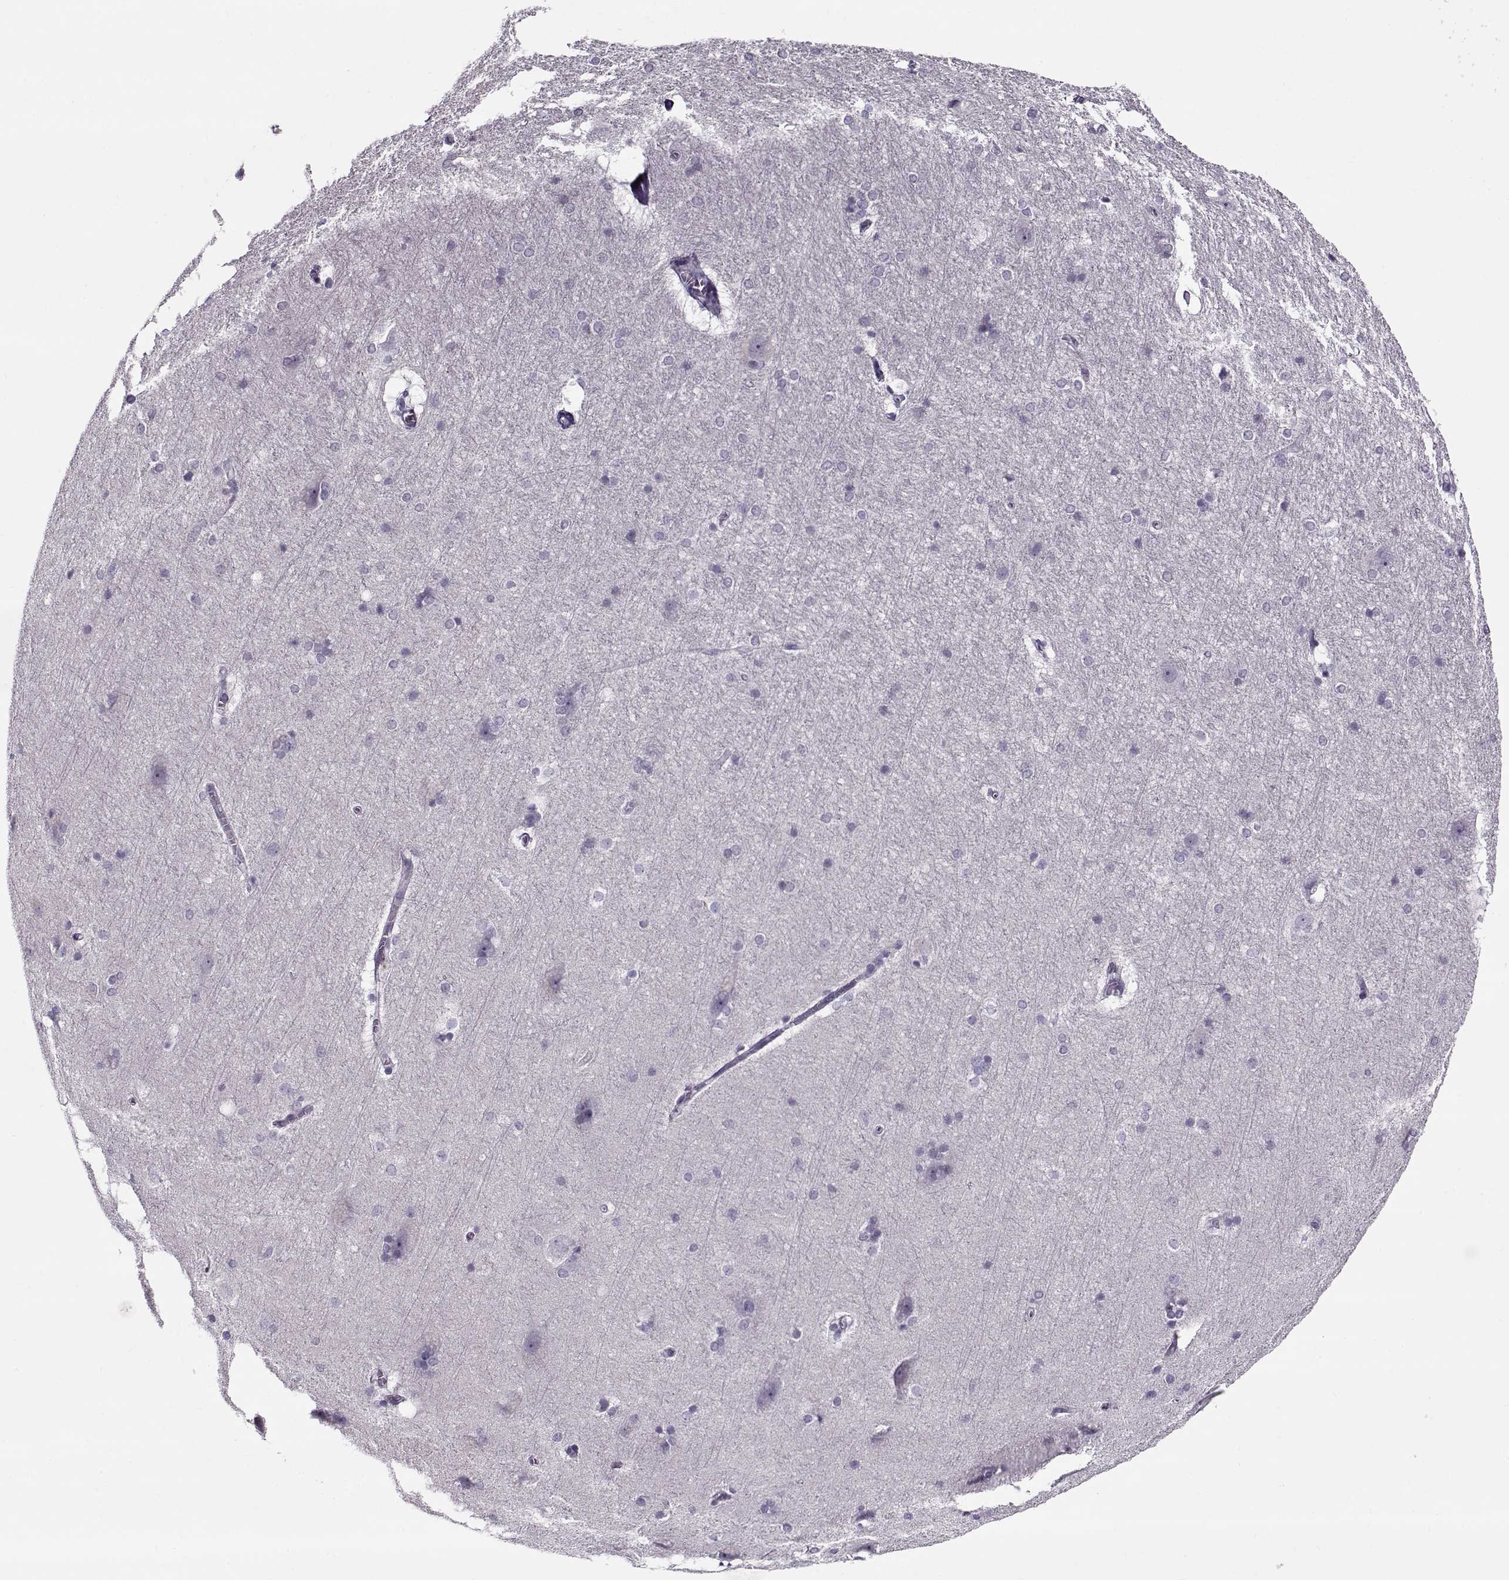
{"staining": {"intensity": "negative", "quantity": "none", "location": "none"}, "tissue": "hippocampus", "cell_type": "Glial cells", "image_type": "normal", "snomed": [{"axis": "morphology", "description": "Normal tissue, NOS"}, {"axis": "topography", "description": "Cerebral cortex"}, {"axis": "topography", "description": "Hippocampus"}], "caption": "Protein analysis of normal hippocampus shows no significant positivity in glial cells.", "gene": "GAGE10", "patient": {"sex": "female", "age": 19}}